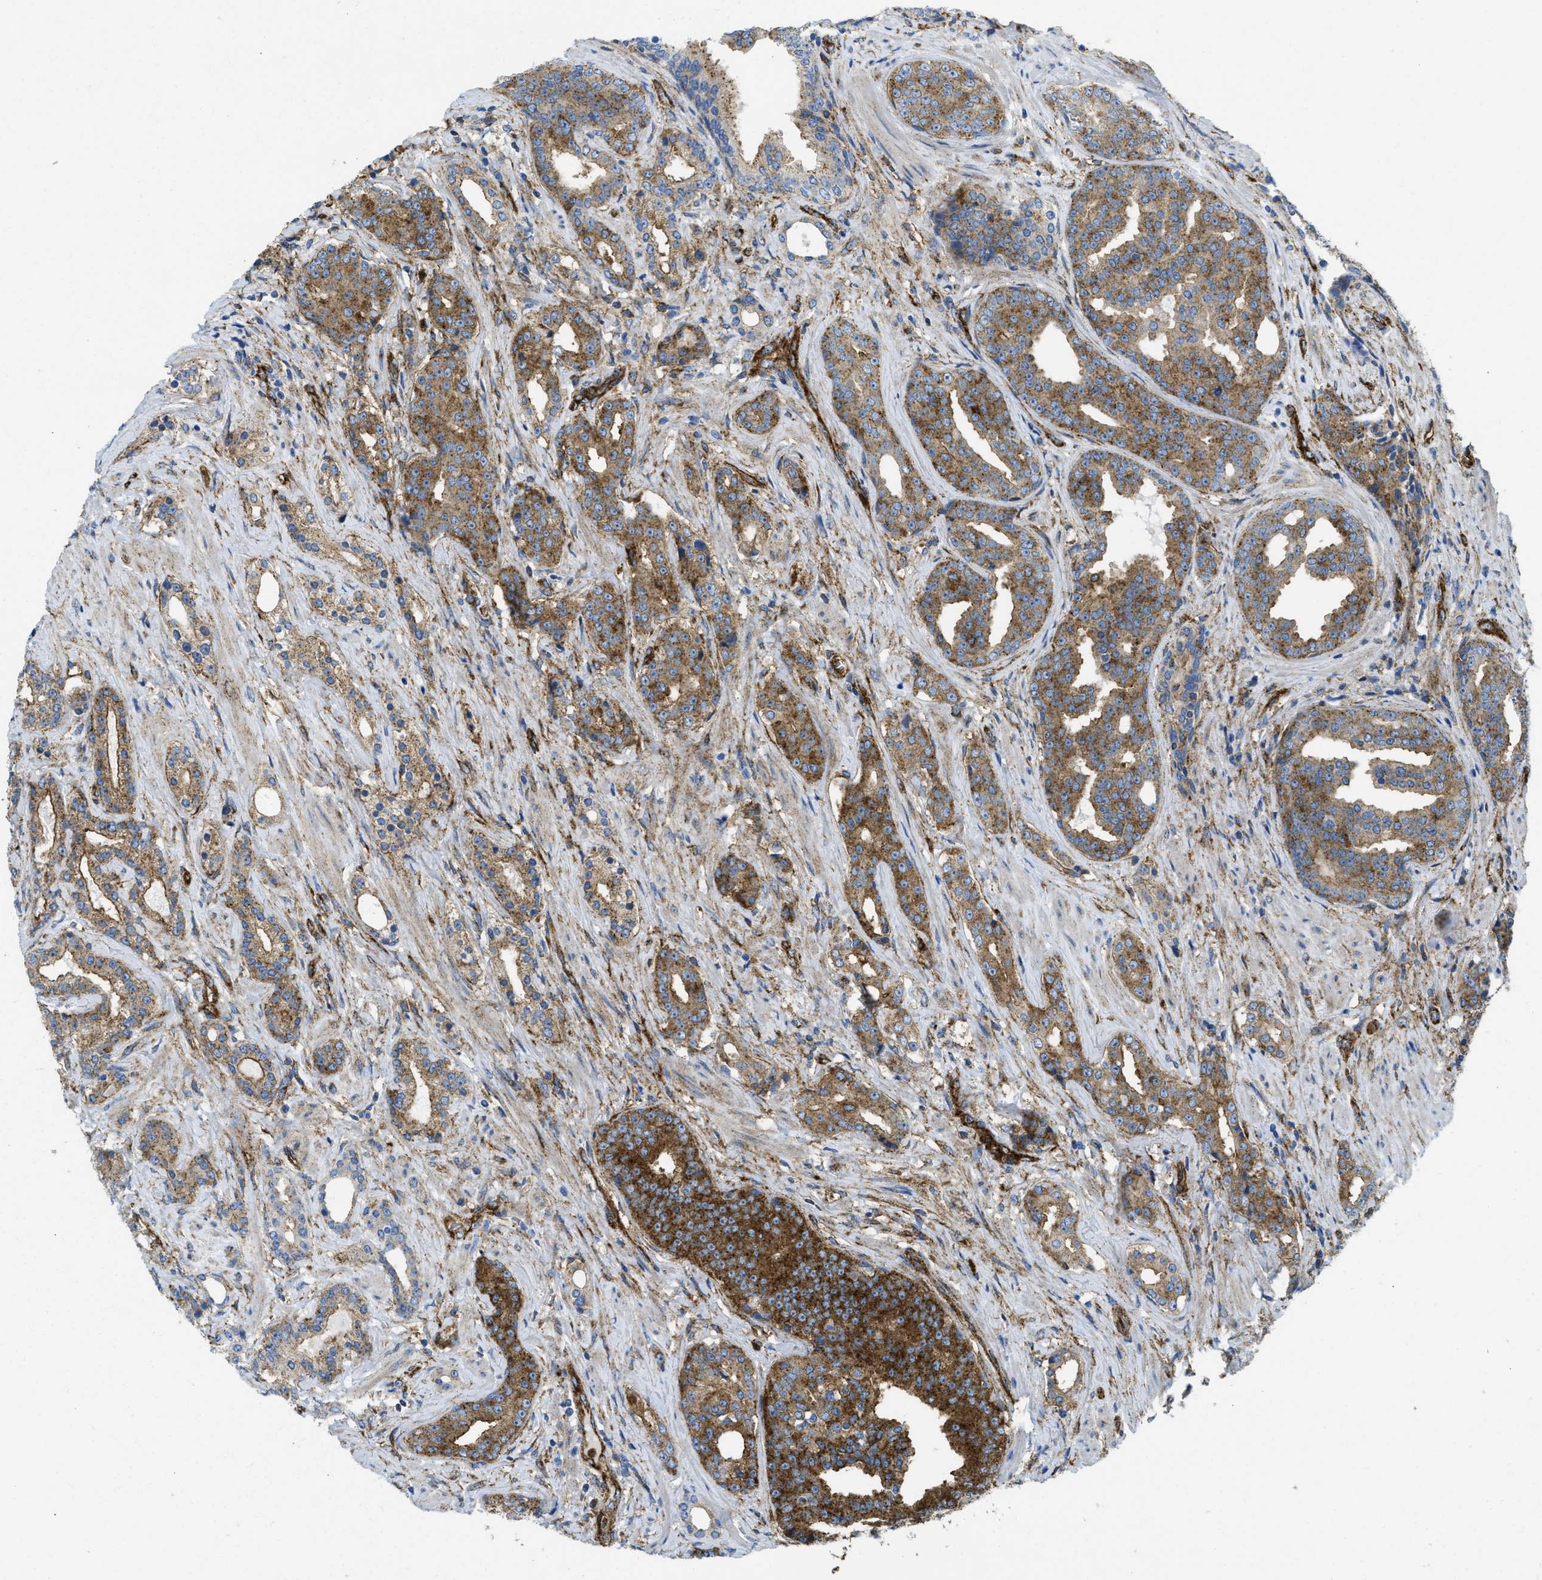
{"staining": {"intensity": "strong", "quantity": "25%-75%", "location": "cytoplasmic/membranous"}, "tissue": "prostate cancer", "cell_type": "Tumor cells", "image_type": "cancer", "snomed": [{"axis": "morphology", "description": "Adenocarcinoma, High grade"}, {"axis": "topography", "description": "Prostate"}], "caption": "An image of prostate adenocarcinoma (high-grade) stained for a protein demonstrates strong cytoplasmic/membranous brown staining in tumor cells.", "gene": "HIP1", "patient": {"sex": "male", "age": 71}}